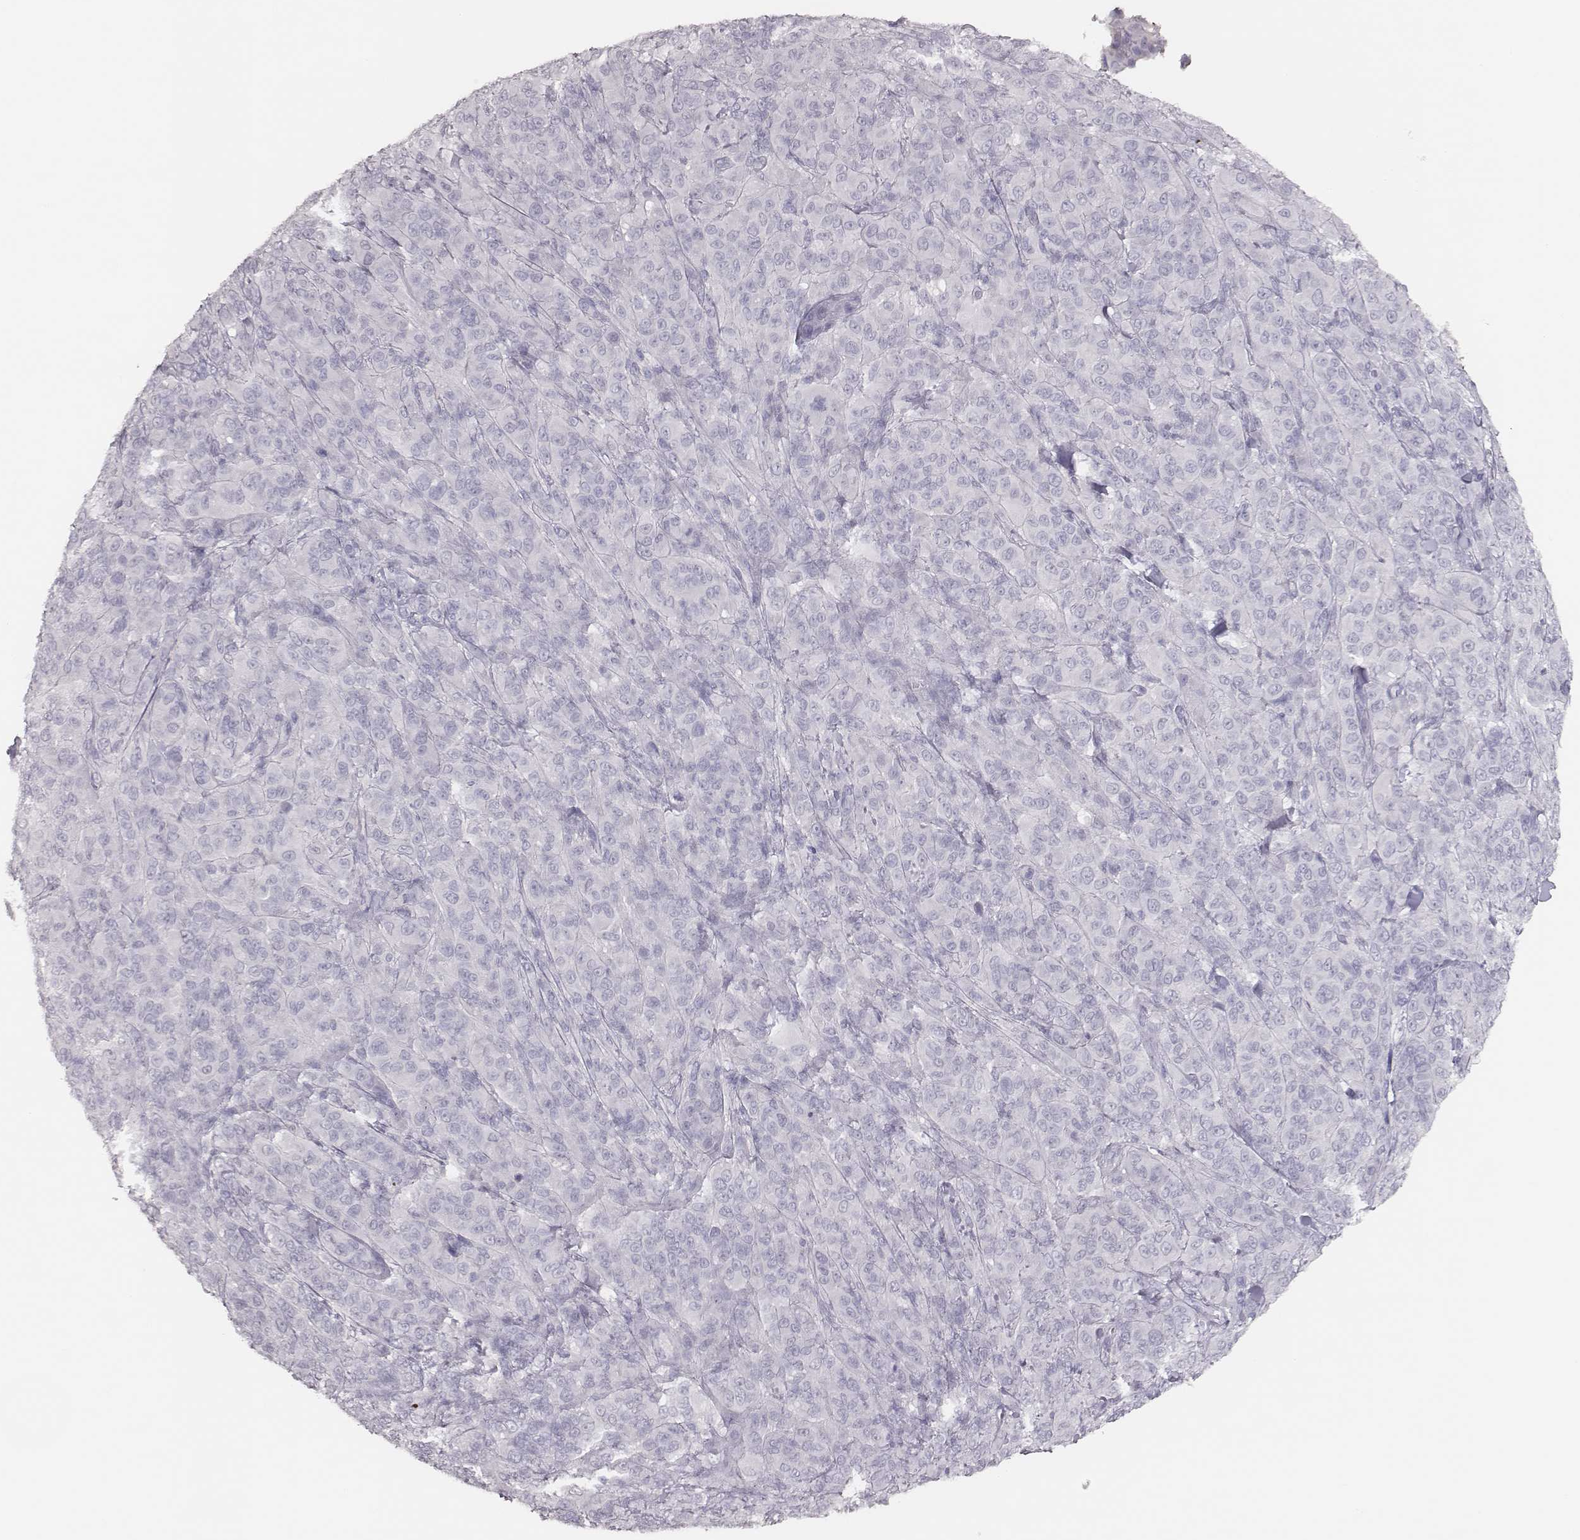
{"staining": {"intensity": "negative", "quantity": "none", "location": "none"}, "tissue": "melanoma", "cell_type": "Tumor cells", "image_type": "cancer", "snomed": [{"axis": "morphology", "description": "Malignant melanoma, NOS"}, {"axis": "topography", "description": "Skin"}], "caption": "This is an IHC histopathology image of melanoma. There is no positivity in tumor cells.", "gene": "MYH6", "patient": {"sex": "female", "age": 87}}